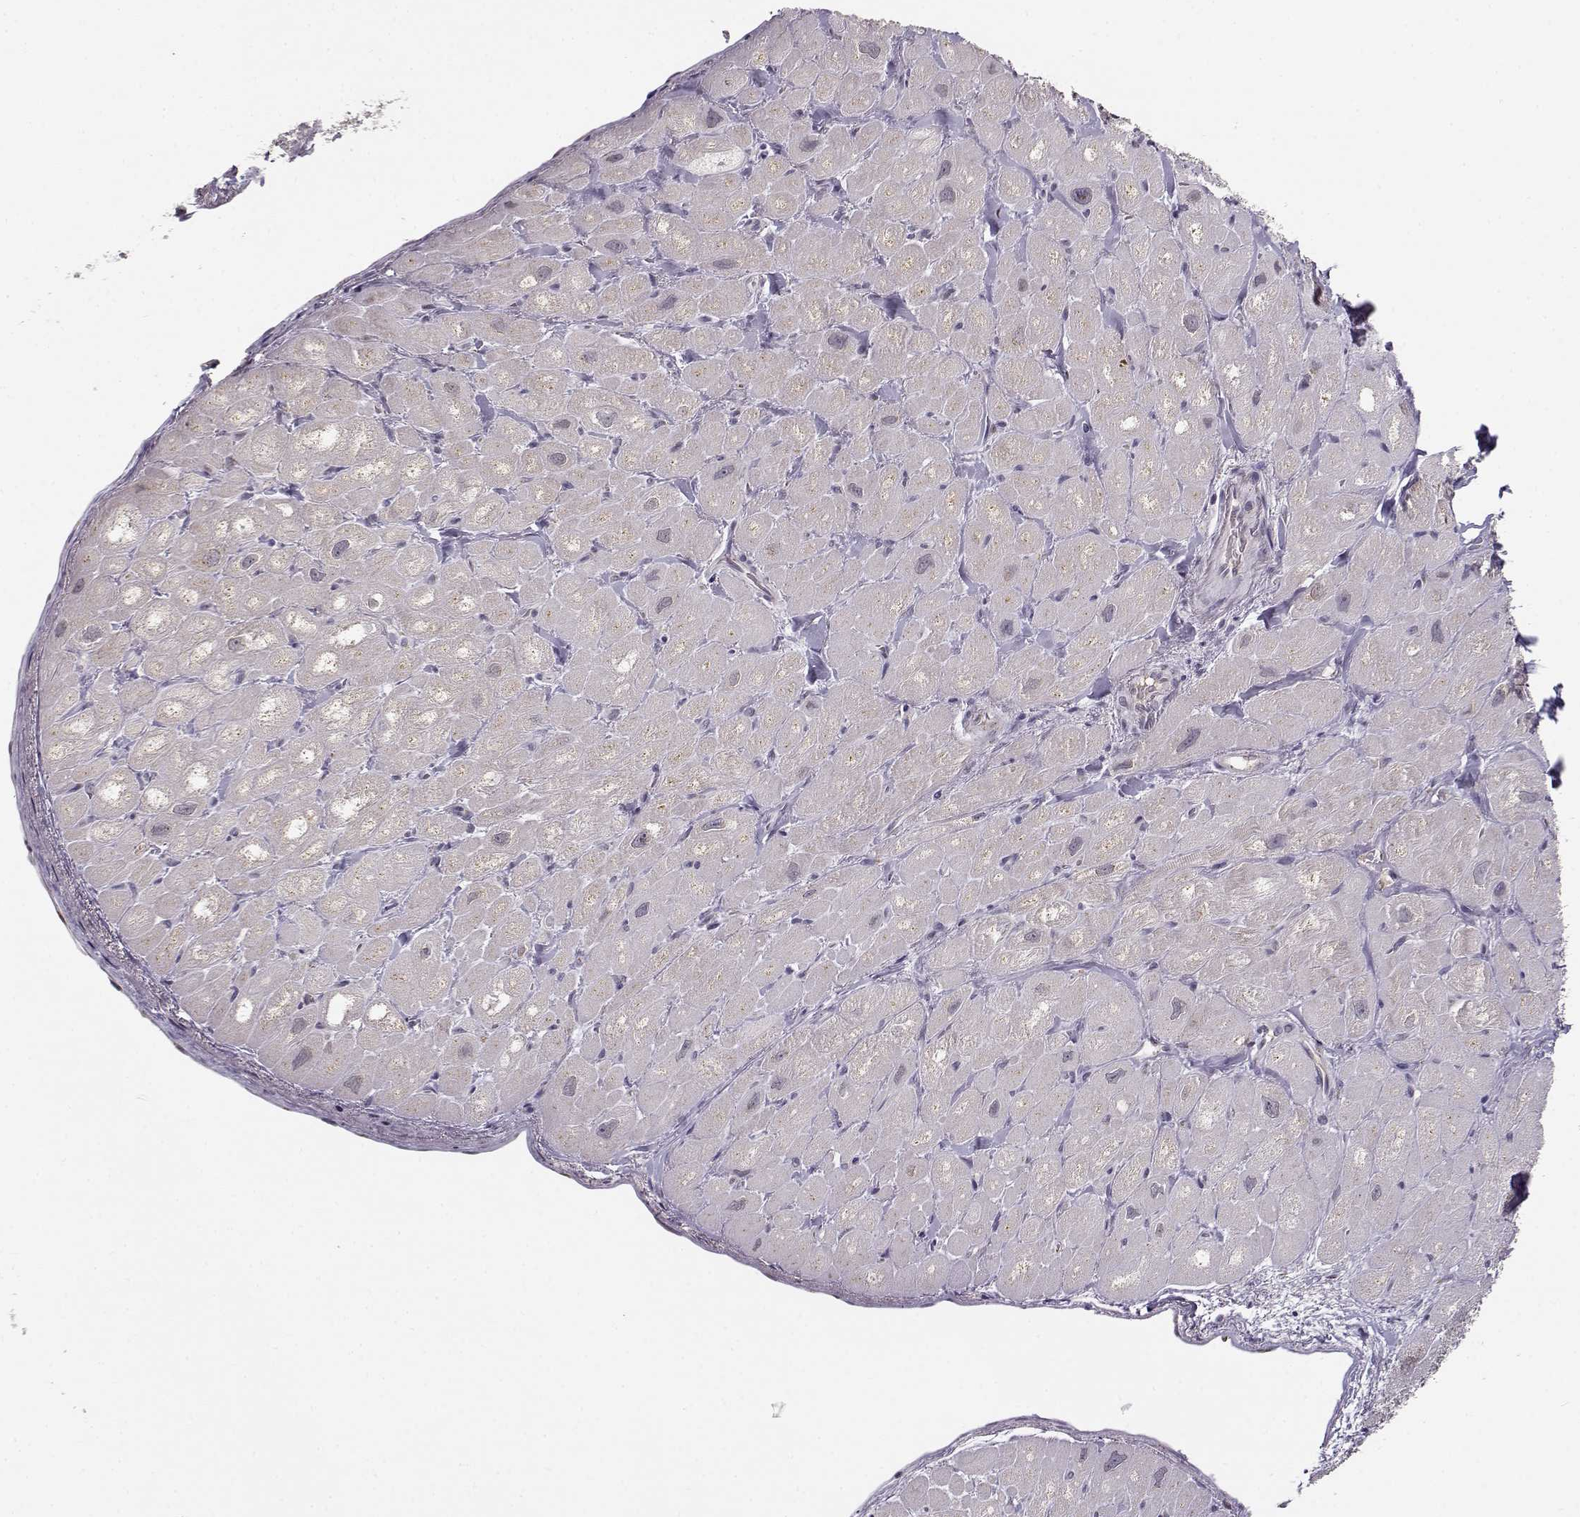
{"staining": {"intensity": "negative", "quantity": "none", "location": "none"}, "tissue": "heart muscle", "cell_type": "Cardiomyocytes", "image_type": "normal", "snomed": [{"axis": "morphology", "description": "Normal tissue, NOS"}, {"axis": "topography", "description": "Heart"}], "caption": "Heart muscle stained for a protein using IHC exhibits no expression cardiomyocytes.", "gene": "SLC4A5", "patient": {"sex": "male", "age": 60}}